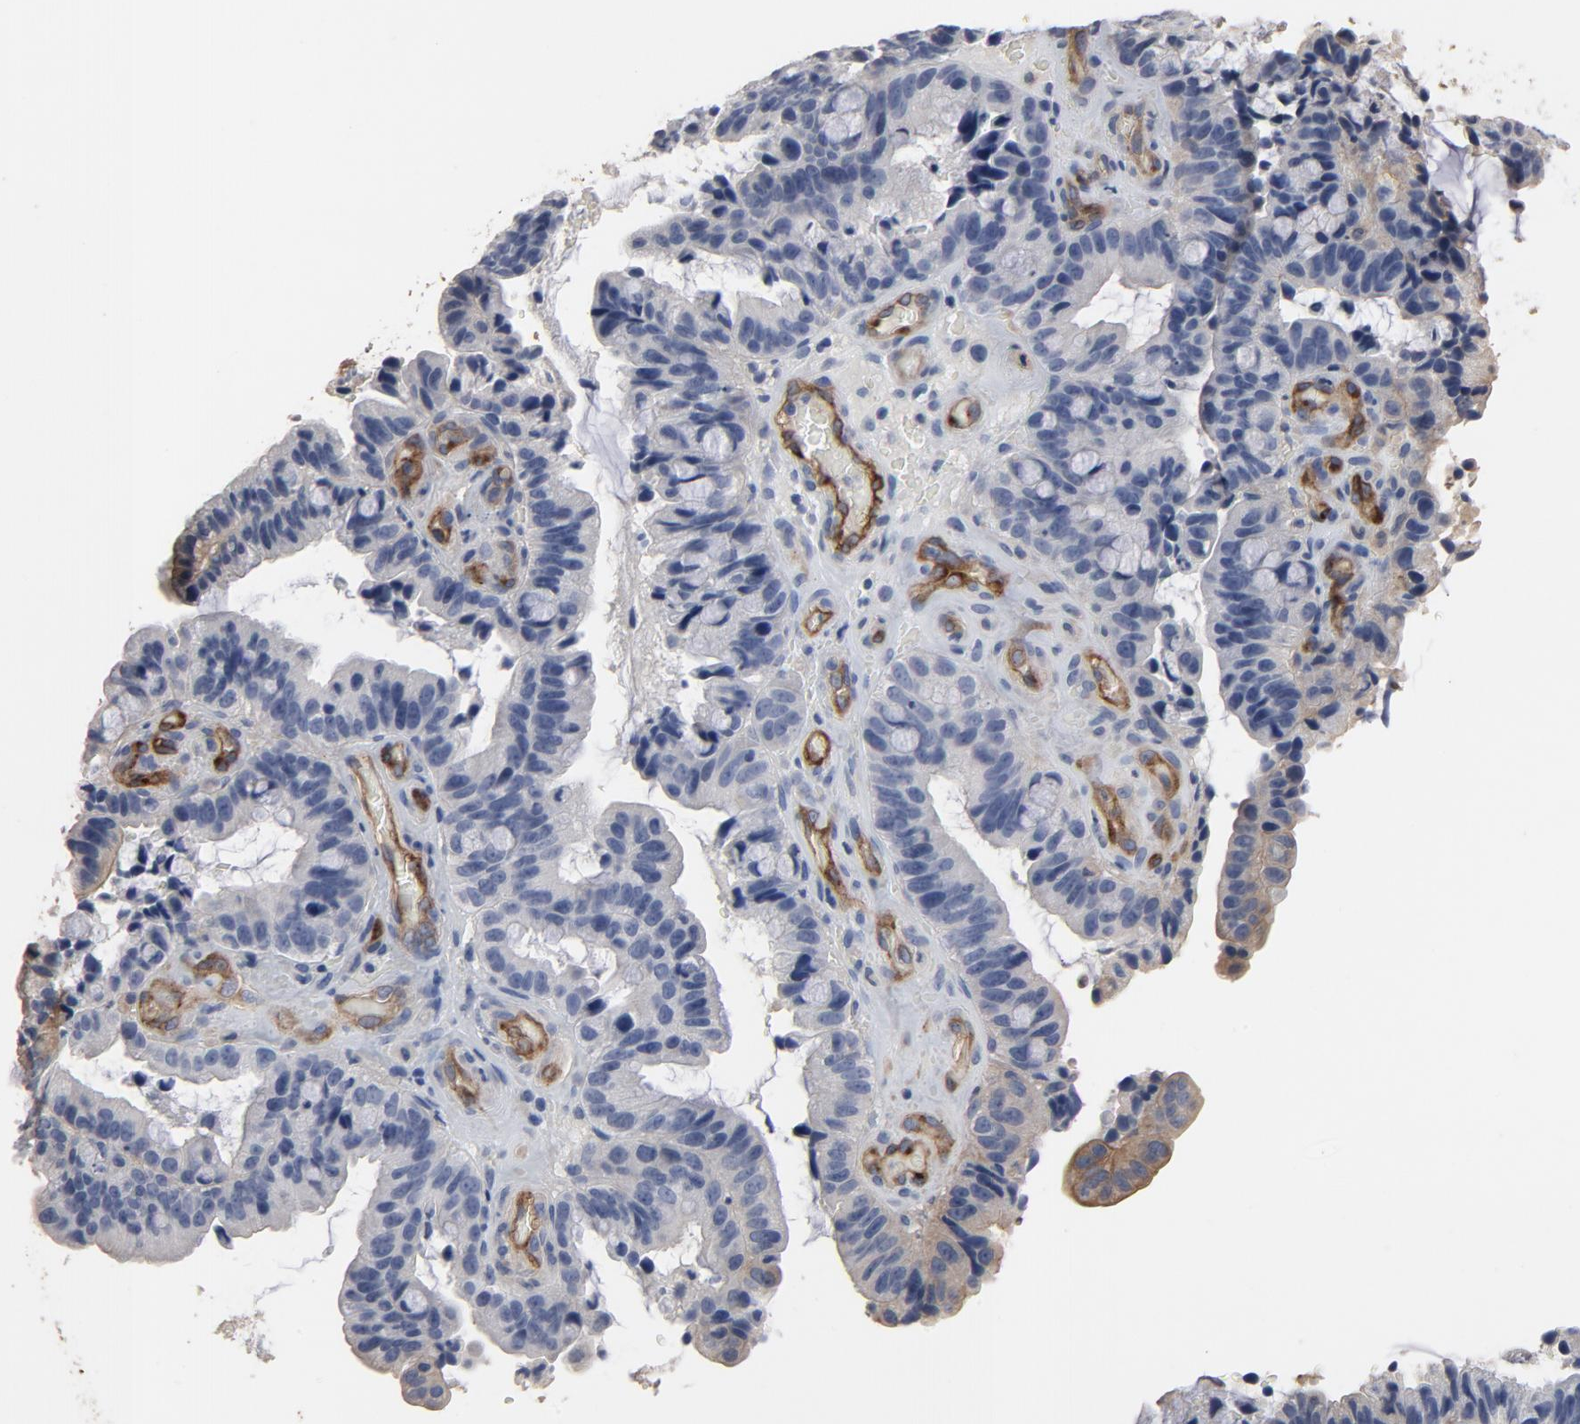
{"staining": {"intensity": "negative", "quantity": "none", "location": "none"}, "tissue": "pancreatic cancer", "cell_type": "Tumor cells", "image_type": "cancer", "snomed": [{"axis": "morphology", "description": "Adenocarcinoma, NOS"}, {"axis": "topography", "description": "Pancreas"}], "caption": "Tumor cells show no significant positivity in pancreatic cancer (adenocarcinoma). (Brightfield microscopy of DAB (3,3'-diaminobenzidine) IHC at high magnification).", "gene": "KDR", "patient": {"sex": "male", "age": 82}}